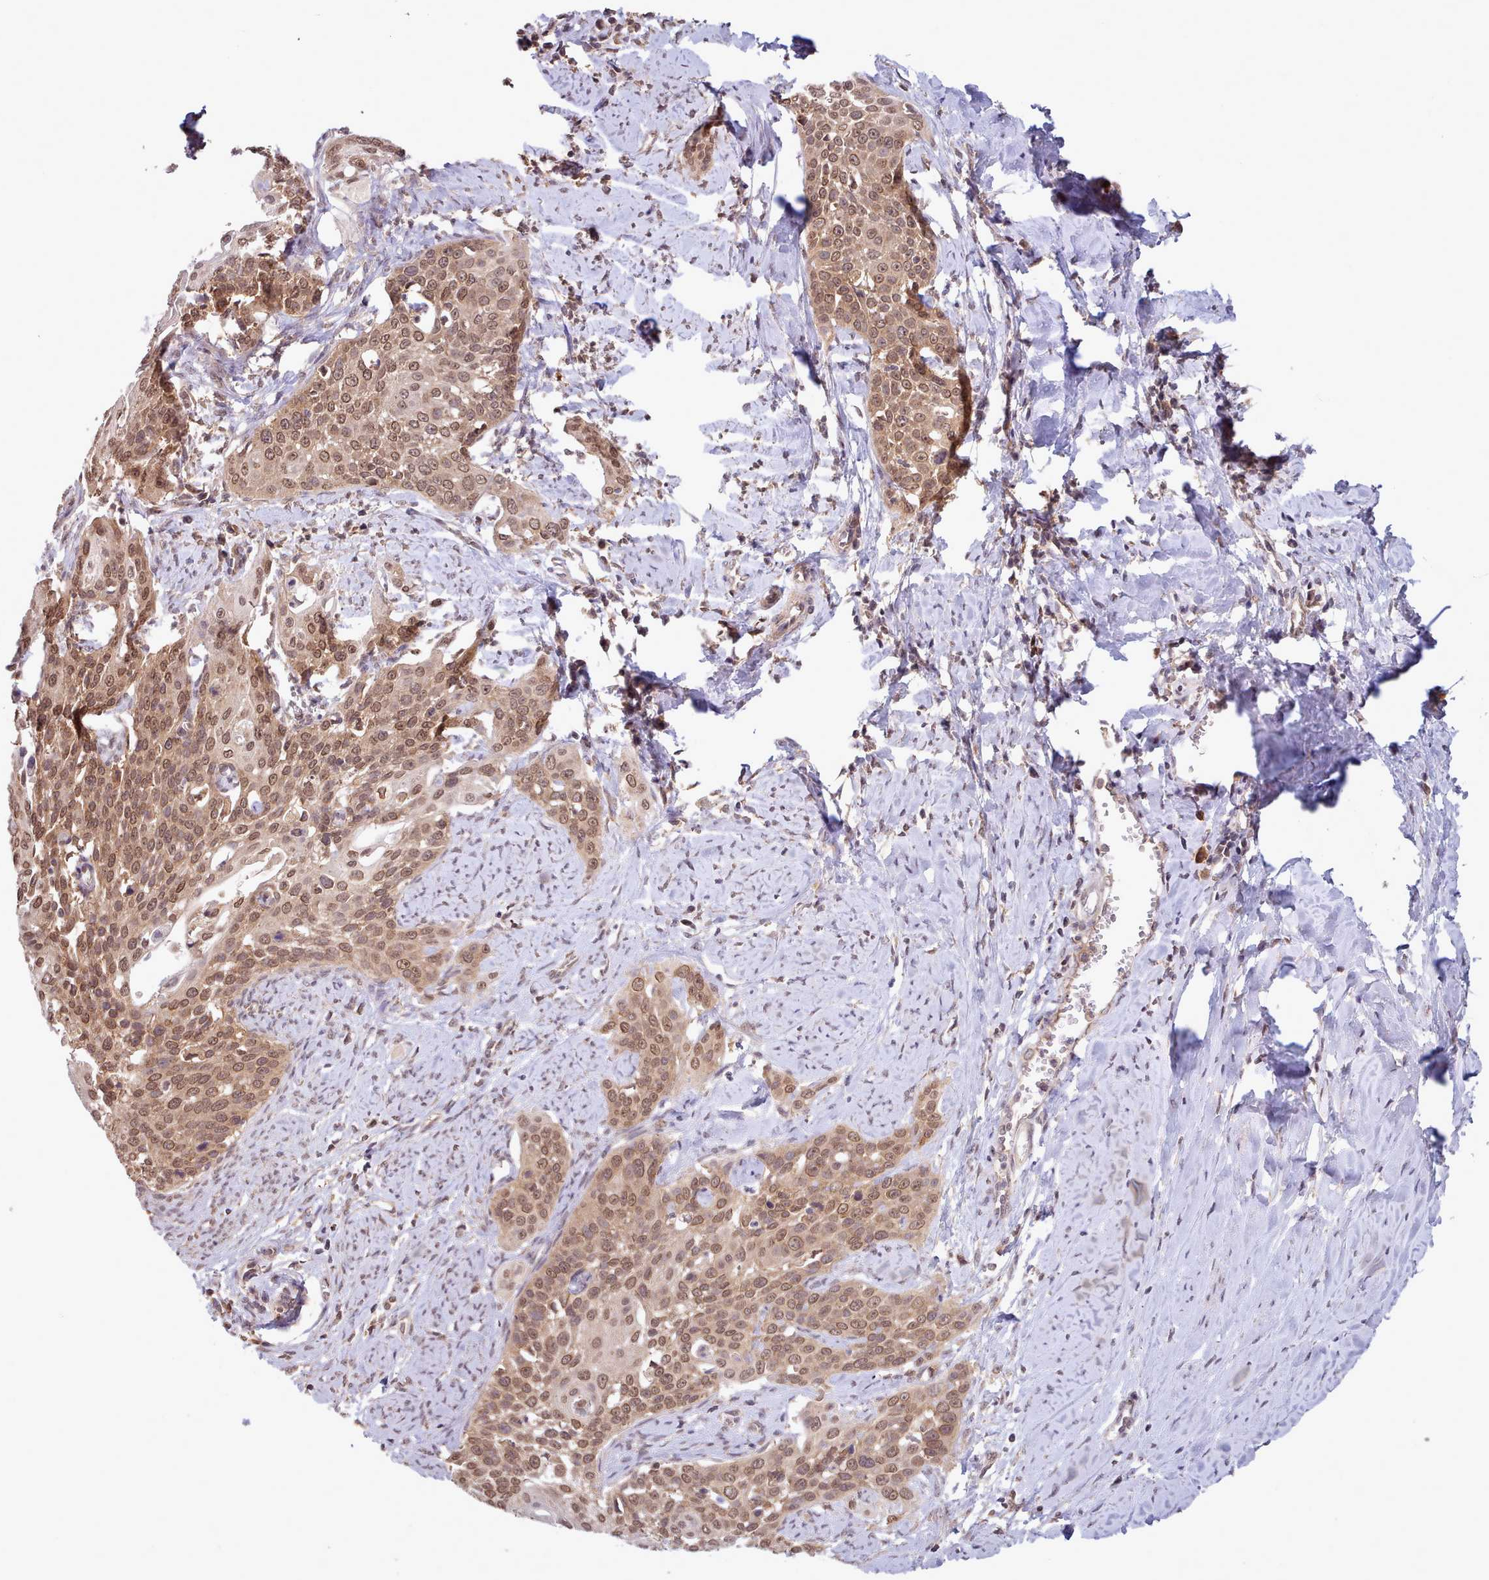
{"staining": {"intensity": "moderate", "quantity": ">75%", "location": "nuclear"}, "tissue": "cervical cancer", "cell_type": "Tumor cells", "image_type": "cancer", "snomed": [{"axis": "morphology", "description": "Squamous cell carcinoma, NOS"}, {"axis": "topography", "description": "Cervix"}], "caption": "Squamous cell carcinoma (cervical) was stained to show a protein in brown. There is medium levels of moderate nuclear positivity in approximately >75% of tumor cells. Using DAB (3,3'-diaminobenzidine) (brown) and hematoxylin (blue) stains, captured at high magnification using brightfield microscopy.", "gene": "PIP4P1", "patient": {"sex": "female", "age": 44}}